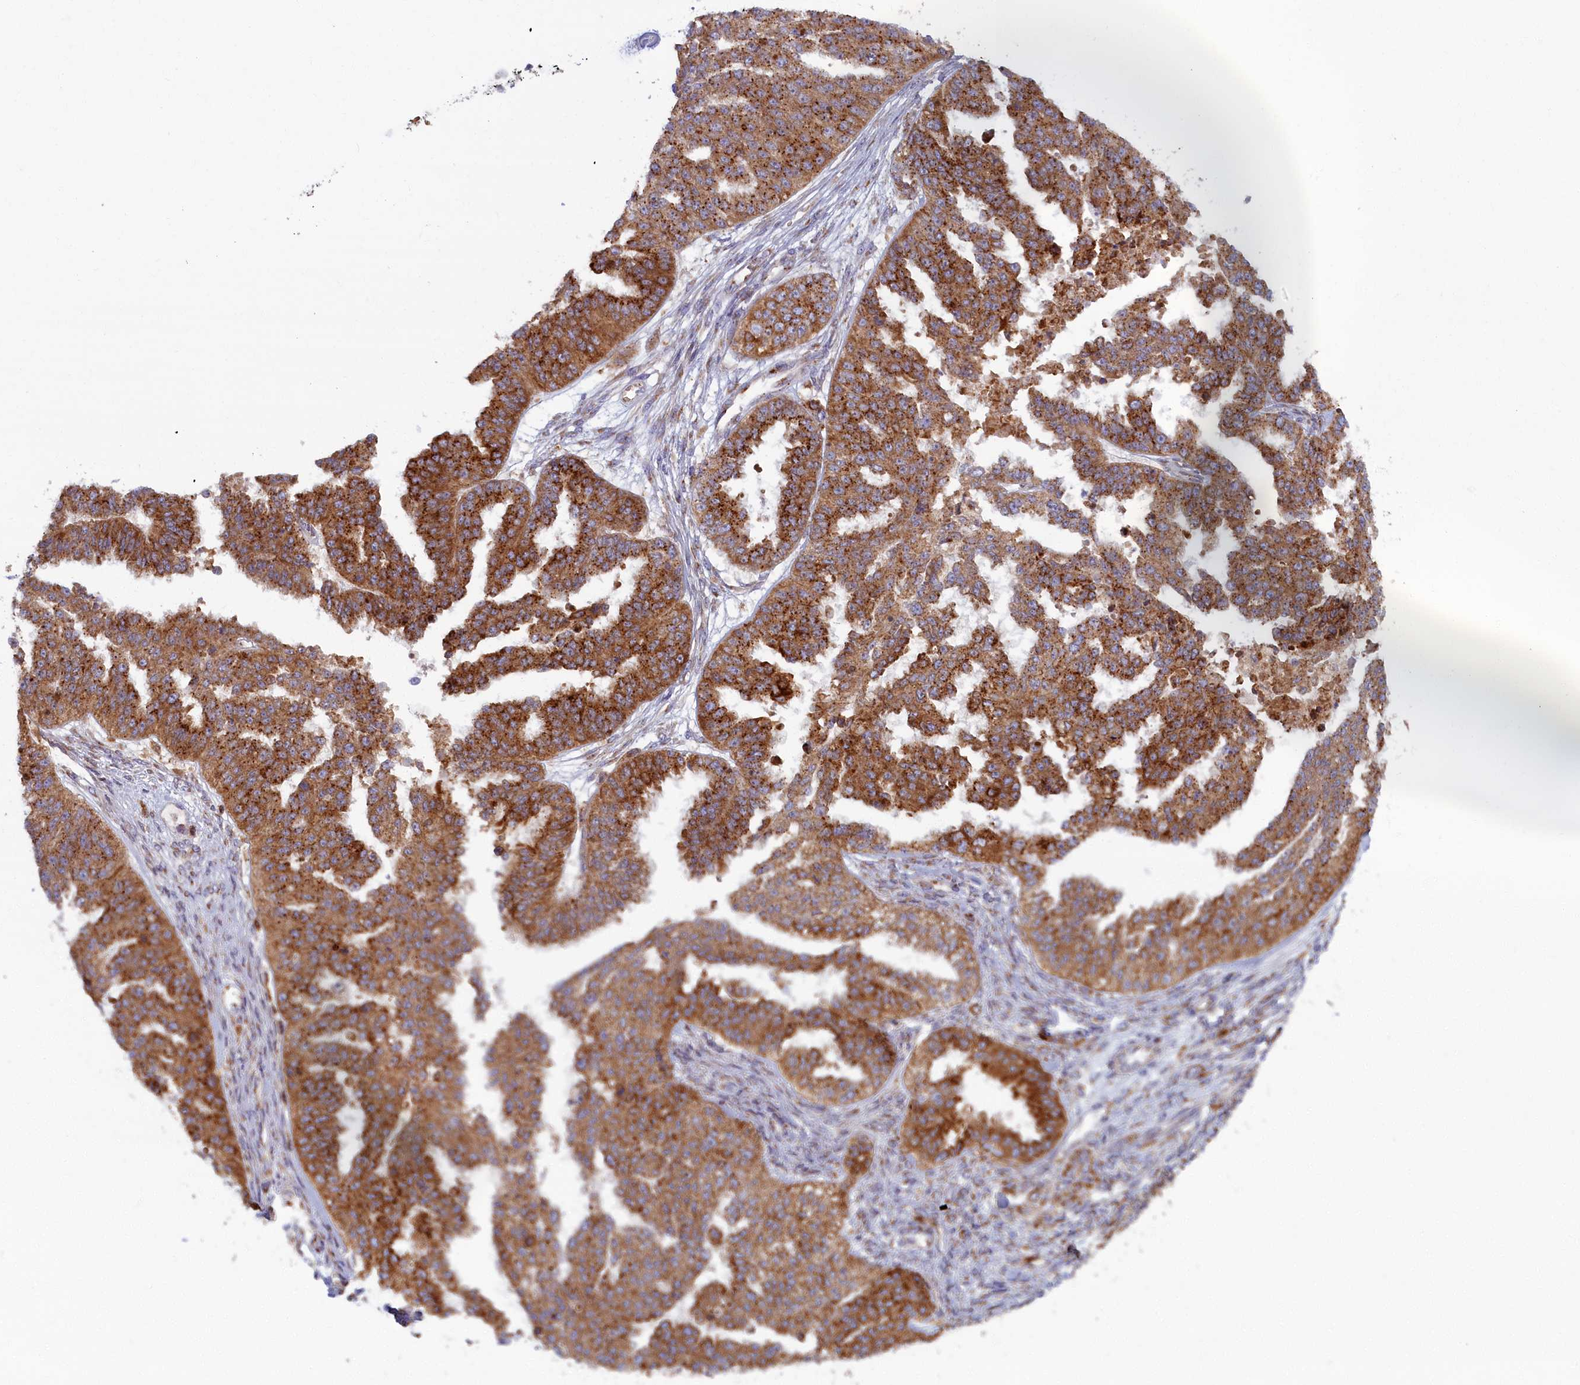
{"staining": {"intensity": "strong", "quantity": ">75%", "location": "cytoplasmic/membranous"}, "tissue": "ovarian cancer", "cell_type": "Tumor cells", "image_type": "cancer", "snomed": [{"axis": "morphology", "description": "Cystadenocarcinoma, serous, NOS"}, {"axis": "topography", "description": "Ovary"}], "caption": "Approximately >75% of tumor cells in human ovarian serous cystadenocarcinoma demonstrate strong cytoplasmic/membranous protein positivity as visualized by brown immunohistochemical staining.", "gene": "BLVRB", "patient": {"sex": "female", "age": 58}}